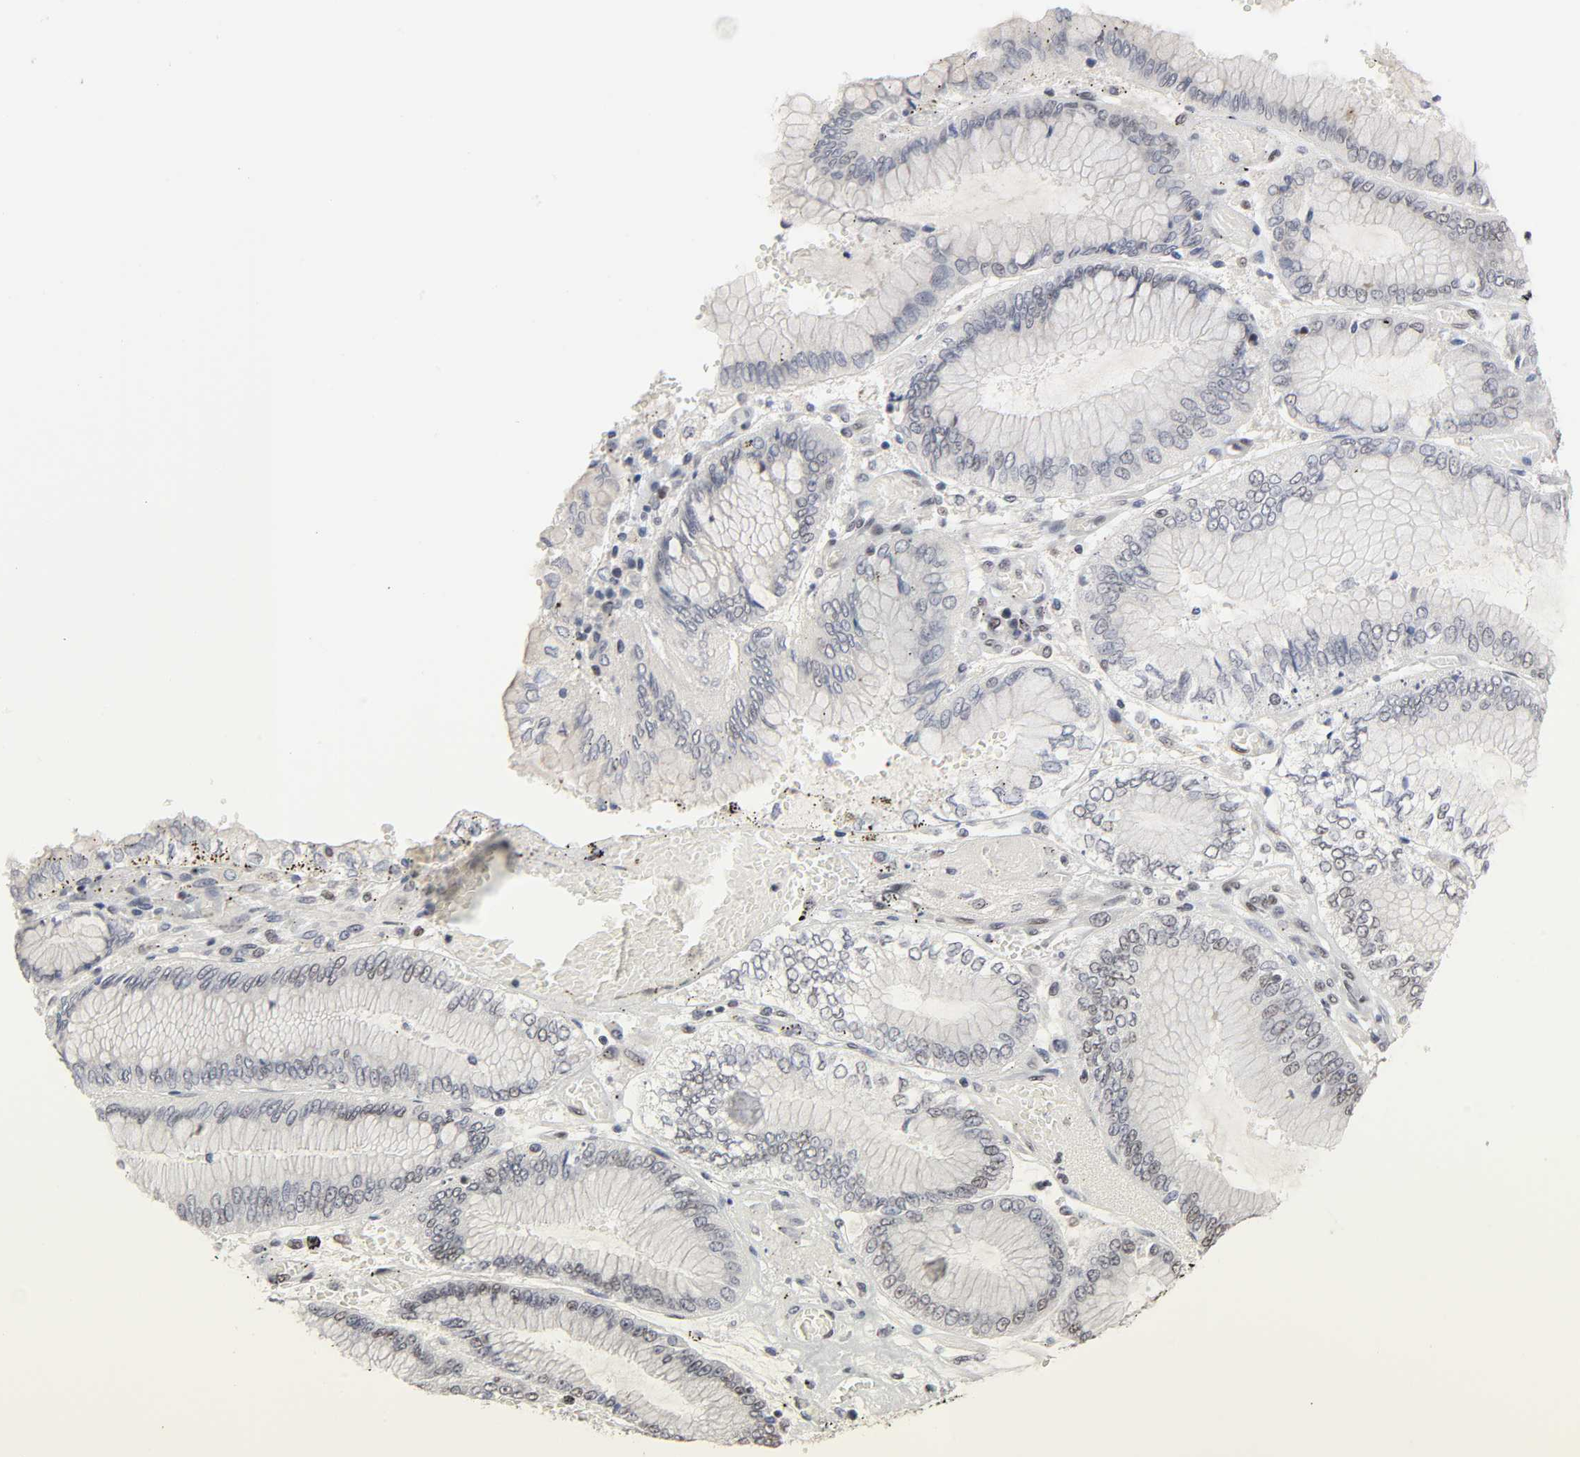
{"staining": {"intensity": "weak", "quantity": "<25%", "location": "nuclear"}, "tissue": "stomach cancer", "cell_type": "Tumor cells", "image_type": "cancer", "snomed": [{"axis": "morphology", "description": "Normal tissue, NOS"}, {"axis": "morphology", "description": "Adenocarcinoma, NOS"}, {"axis": "topography", "description": "Stomach, upper"}, {"axis": "topography", "description": "Stomach"}], "caption": "An image of stomach cancer (adenocarcinoma) stained for a protein displays no brown staining in tumor cells.", "gene": "TRIM33", "patient": {"sex": "male", "age": 76}}